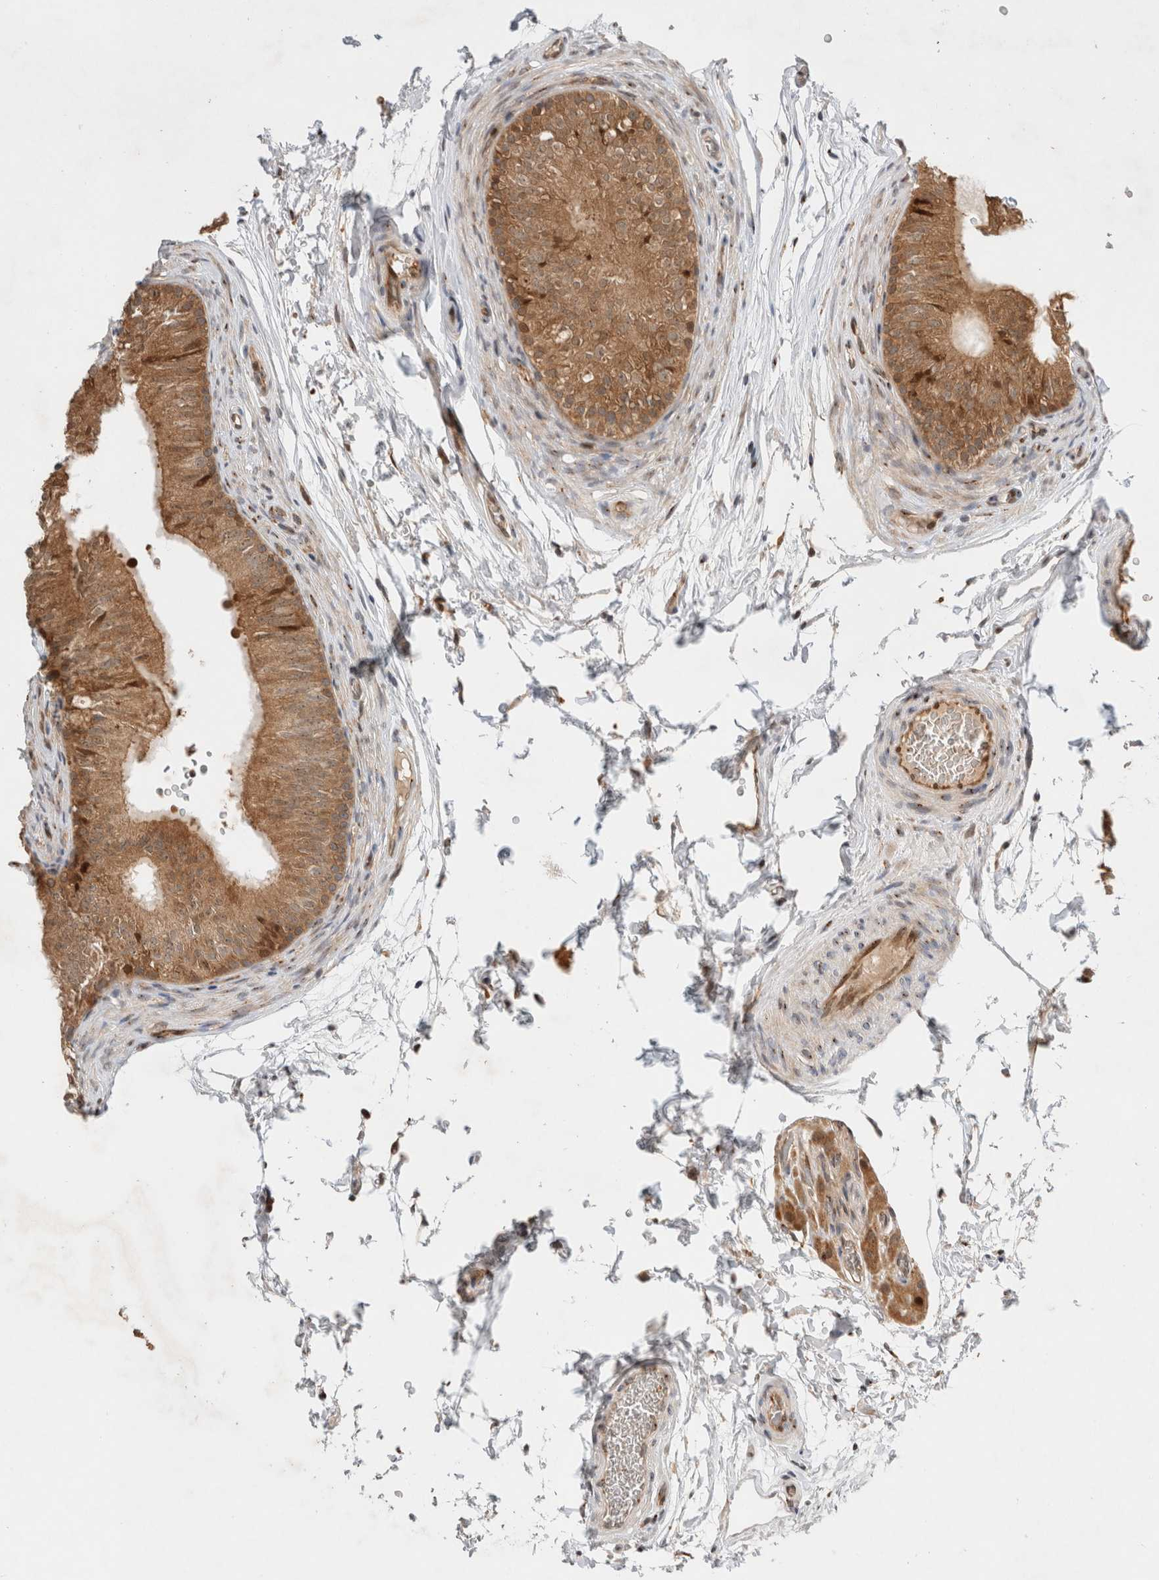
{"staining": {"intensity": "moderate", "quantity": ">75%", "location": "cytoplasmic/membranous,nuclear"}, "tissue": "epididymis", "cell_type": "Glandular cells", "image_type": "normal", "snomed": [{"axis": "morphology", "description": "Normal tissue, NOS"}, {"axis": "topography", "description": "Epididymis"}], "caption": "Moderate cytoplasmic/membranous,nuclear staining for a protein is identified in about >75% of glandular cells of unremarkable epididymis using IHC.", "gene": "OTUD6B", "patient": {"sex": "male", "age": 36}}